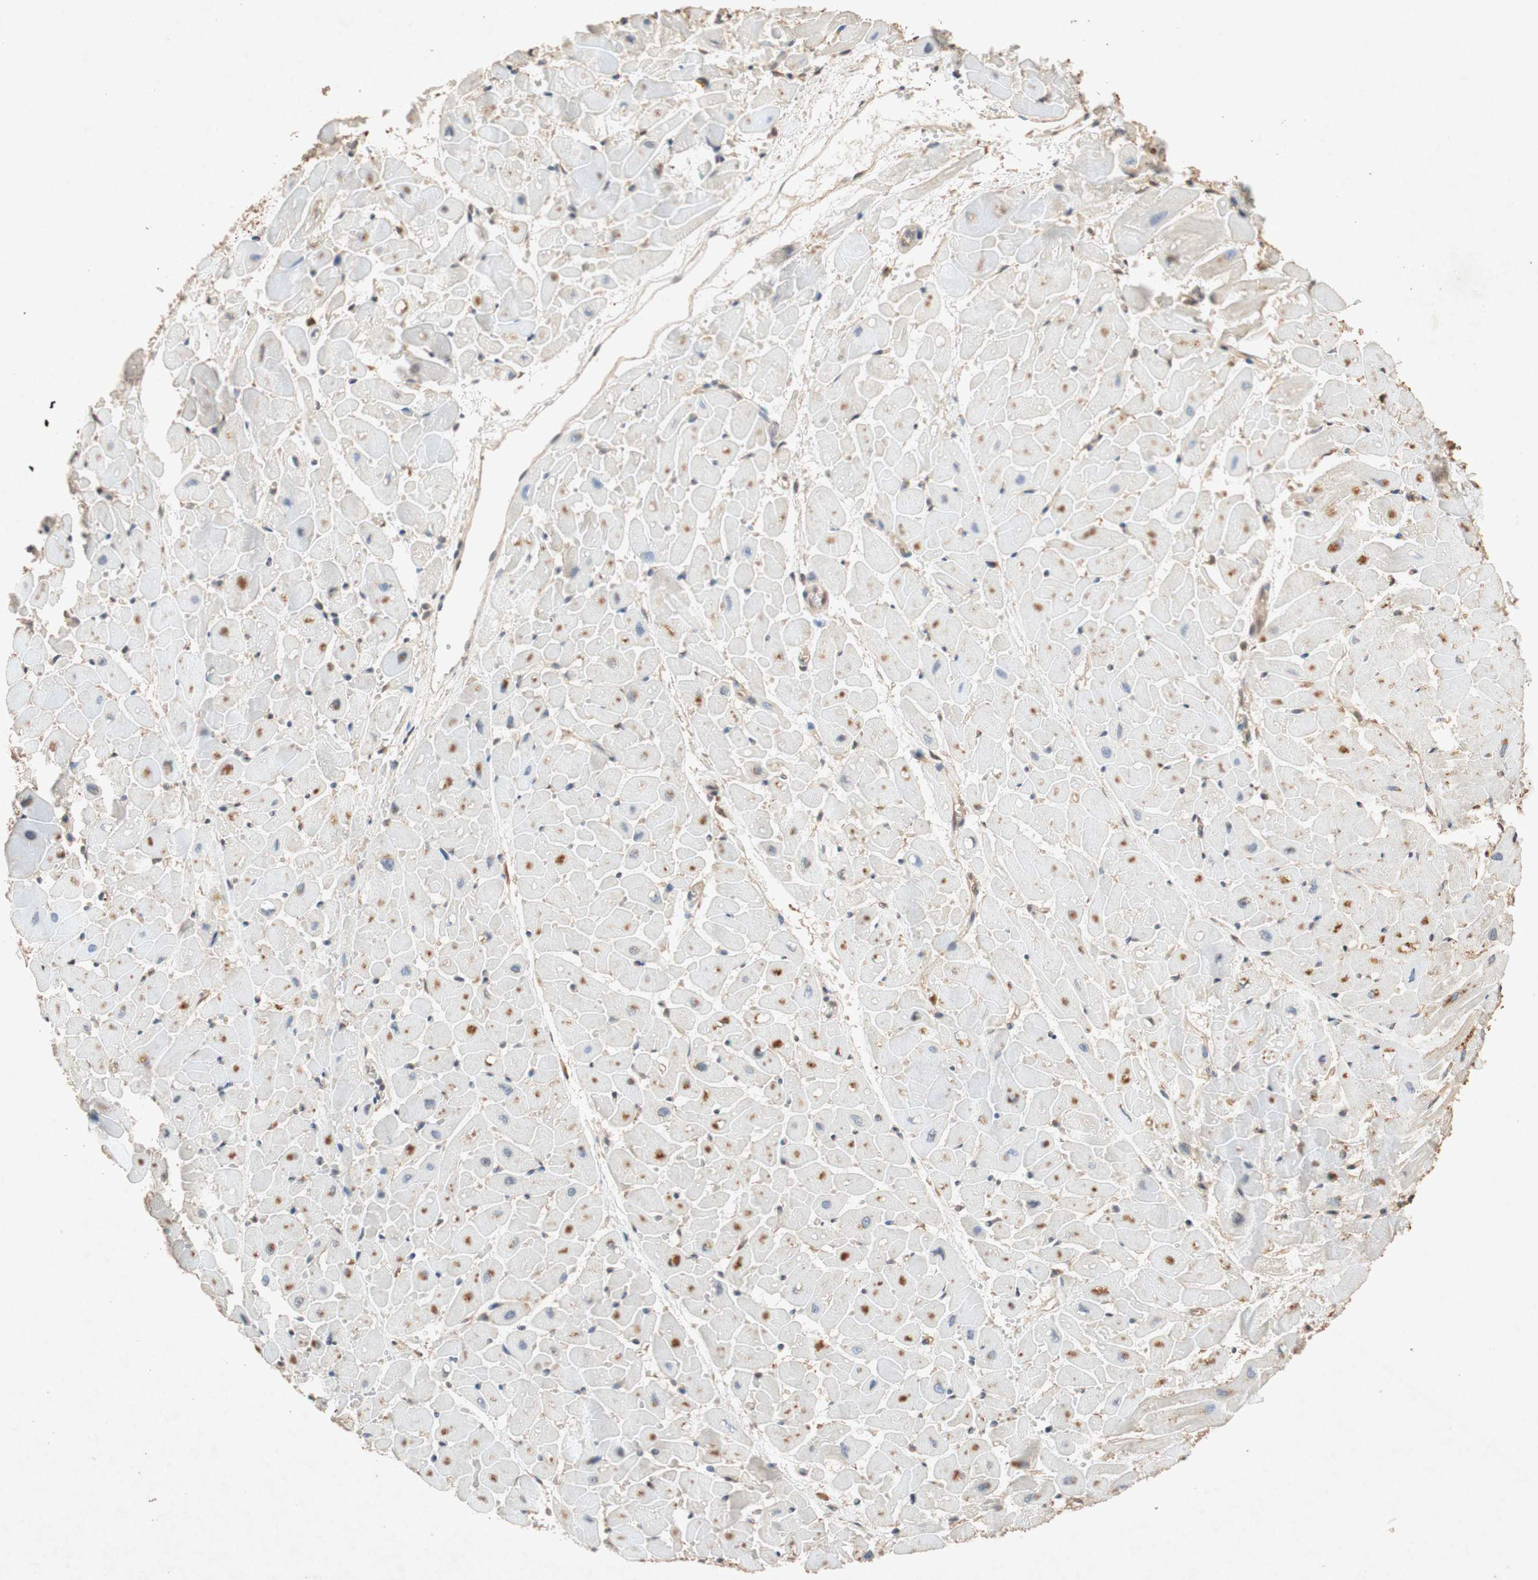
{"staining": {"intensity": "weak", "quantity": ">75%", "location": "cytoplasmic/membranous"}, "tissue": "heart muscle", "cell_type": "Cardiomyocytes", "image_type": "normal", "snomed": [{"axis": "morphology", "description": "Normal tissue, NOS"}, {"axis": "topography", "description": "Heart"}], "caption": "The histopathology image shows staining of unremarkable heart muscle, revealing weak cytoplasmic/membranous protein expression (brown color) within cardiomyocytes.", "gene": "TUBB", "patient": {"sex": "female", "age": 19}}